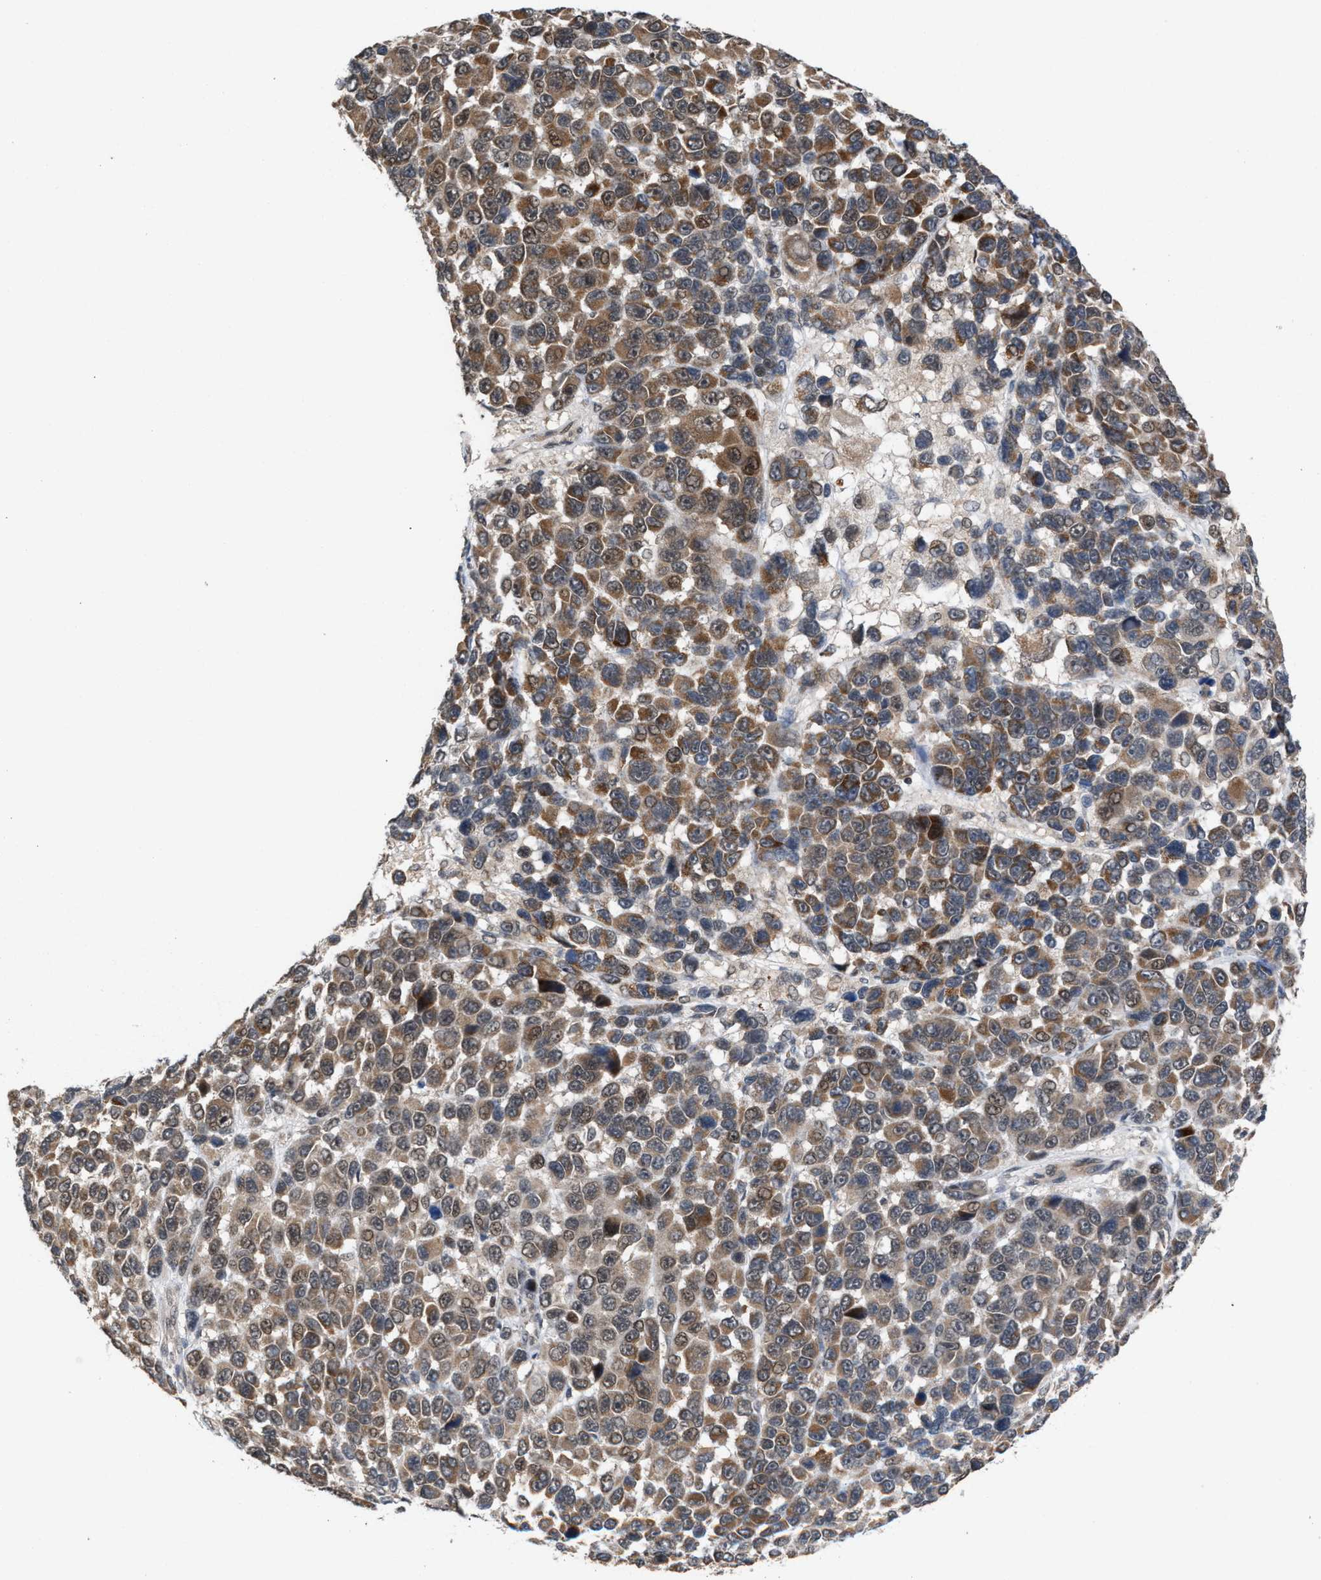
{"staining": {"intensity": "weak", "quantity": ">75%", "location": "cytoplasmic/membranous"}, "tissue": "melanoma", "cell_type": "Tumor cells", "image_type": "cancer", "snomed": [{"axis": "morphology", "description": "Malignant melanoma, NOS"}, {"axis": "topography", "description": "Skin"}], "caption": "This micrograph demonstrates malignant melanoma stained with immunohistochemistry to label a protein in brown. The cytoplasmic/membranous of tumor cells show weak positivity for the protein. Nuclei are counter-stained blue.", "gene": "C9orf78", "patient": {"sex": "male", "age": 53}}